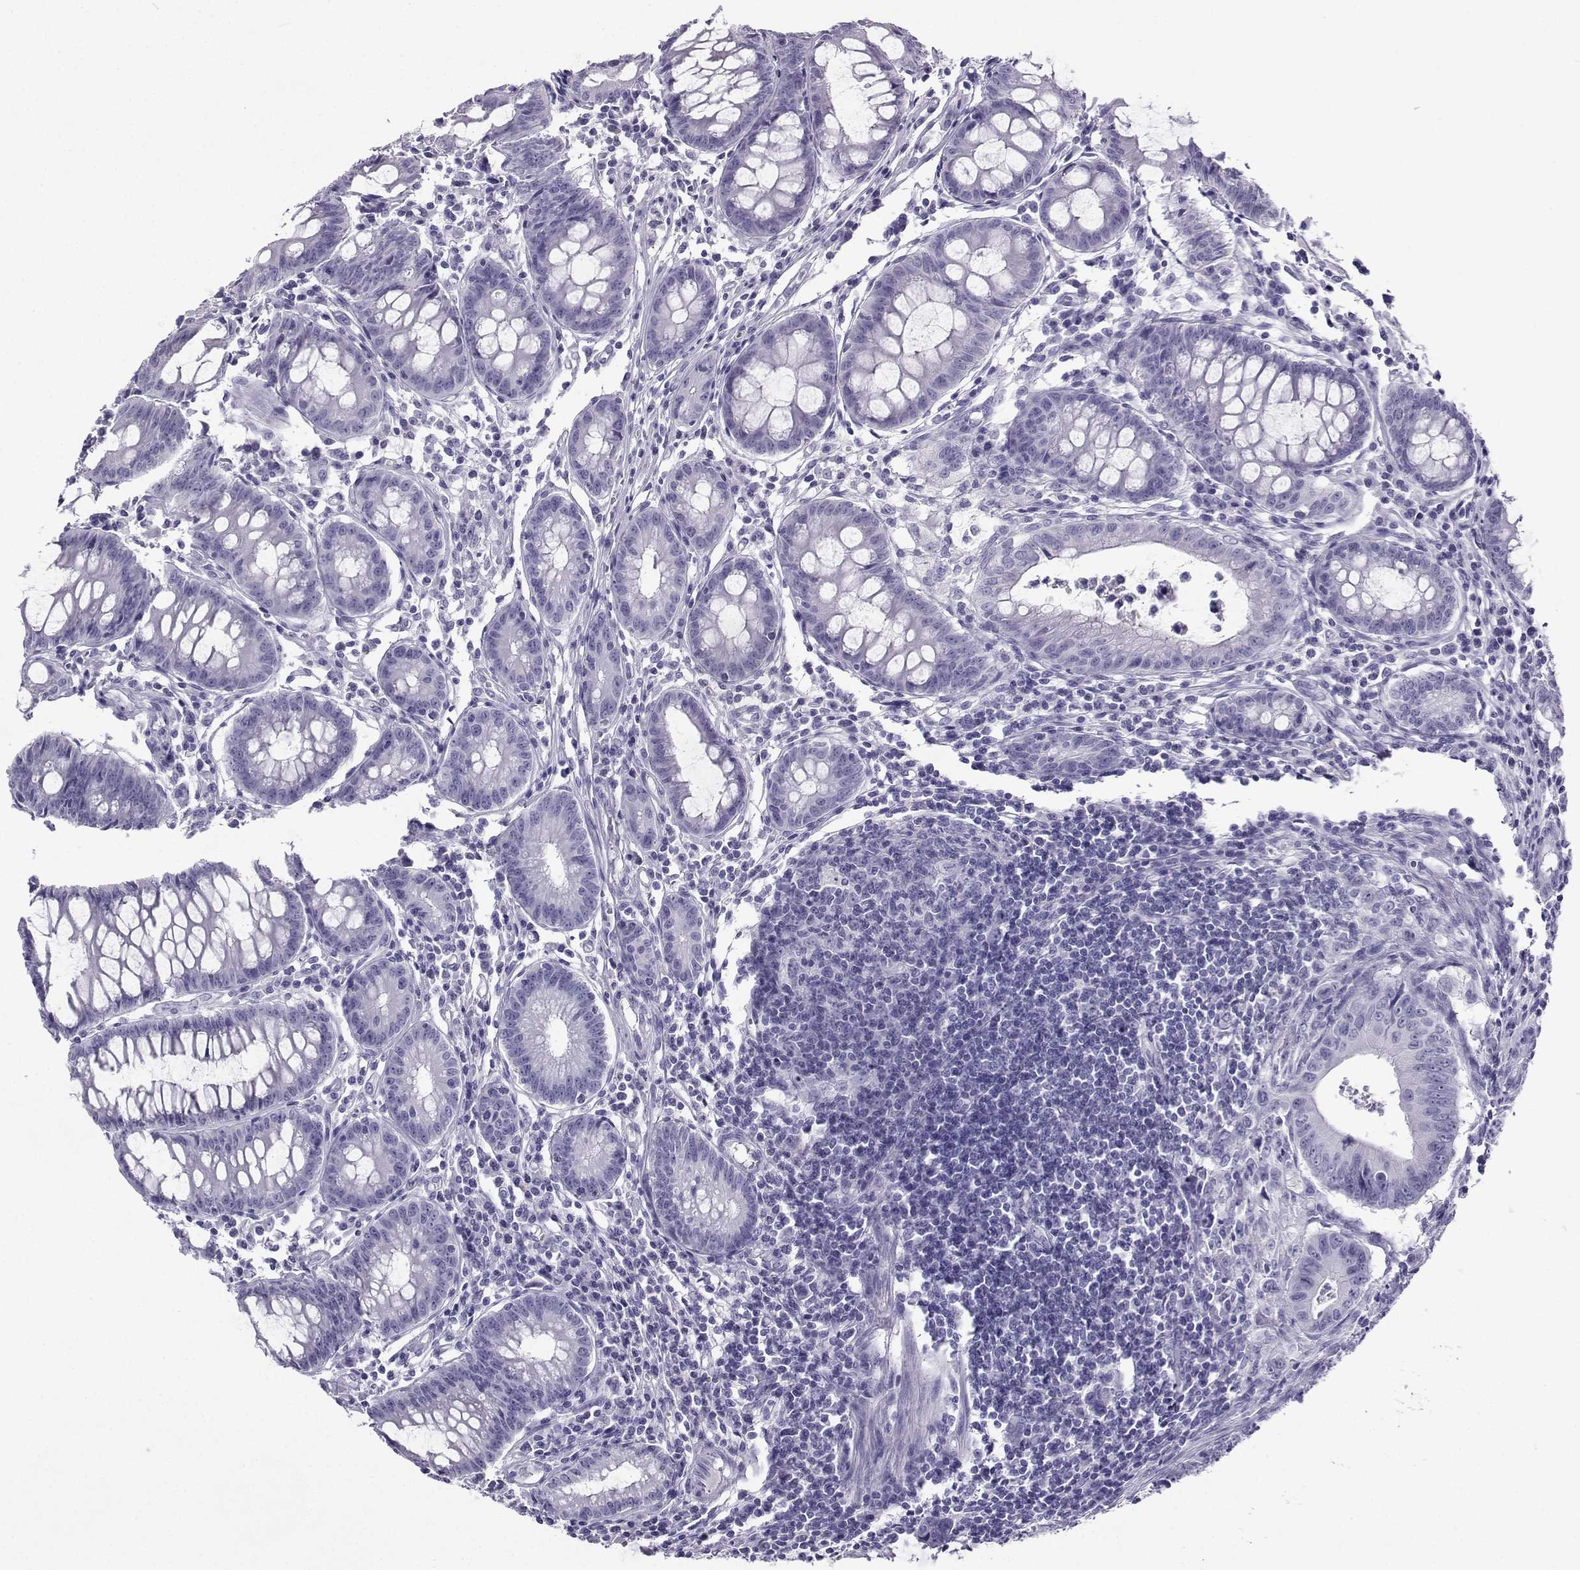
{"staining": {"intensity": "negative", "quantity": "none", "location": "none"}, "tissue": "colorectal cancer", "cell_type": "Tumor cells", "image_type": "cancer", "snomed": [{"axis": "morphology", "description": "Adenocarcinoma, NOS"}, {"axis": "topography", "description": "Colon"}], "caption": "Tumor cells show no significant protein expression in colorectal cancer.", "gene": "CRYBB1", "patient": {"sex": "female", "age": 87}}